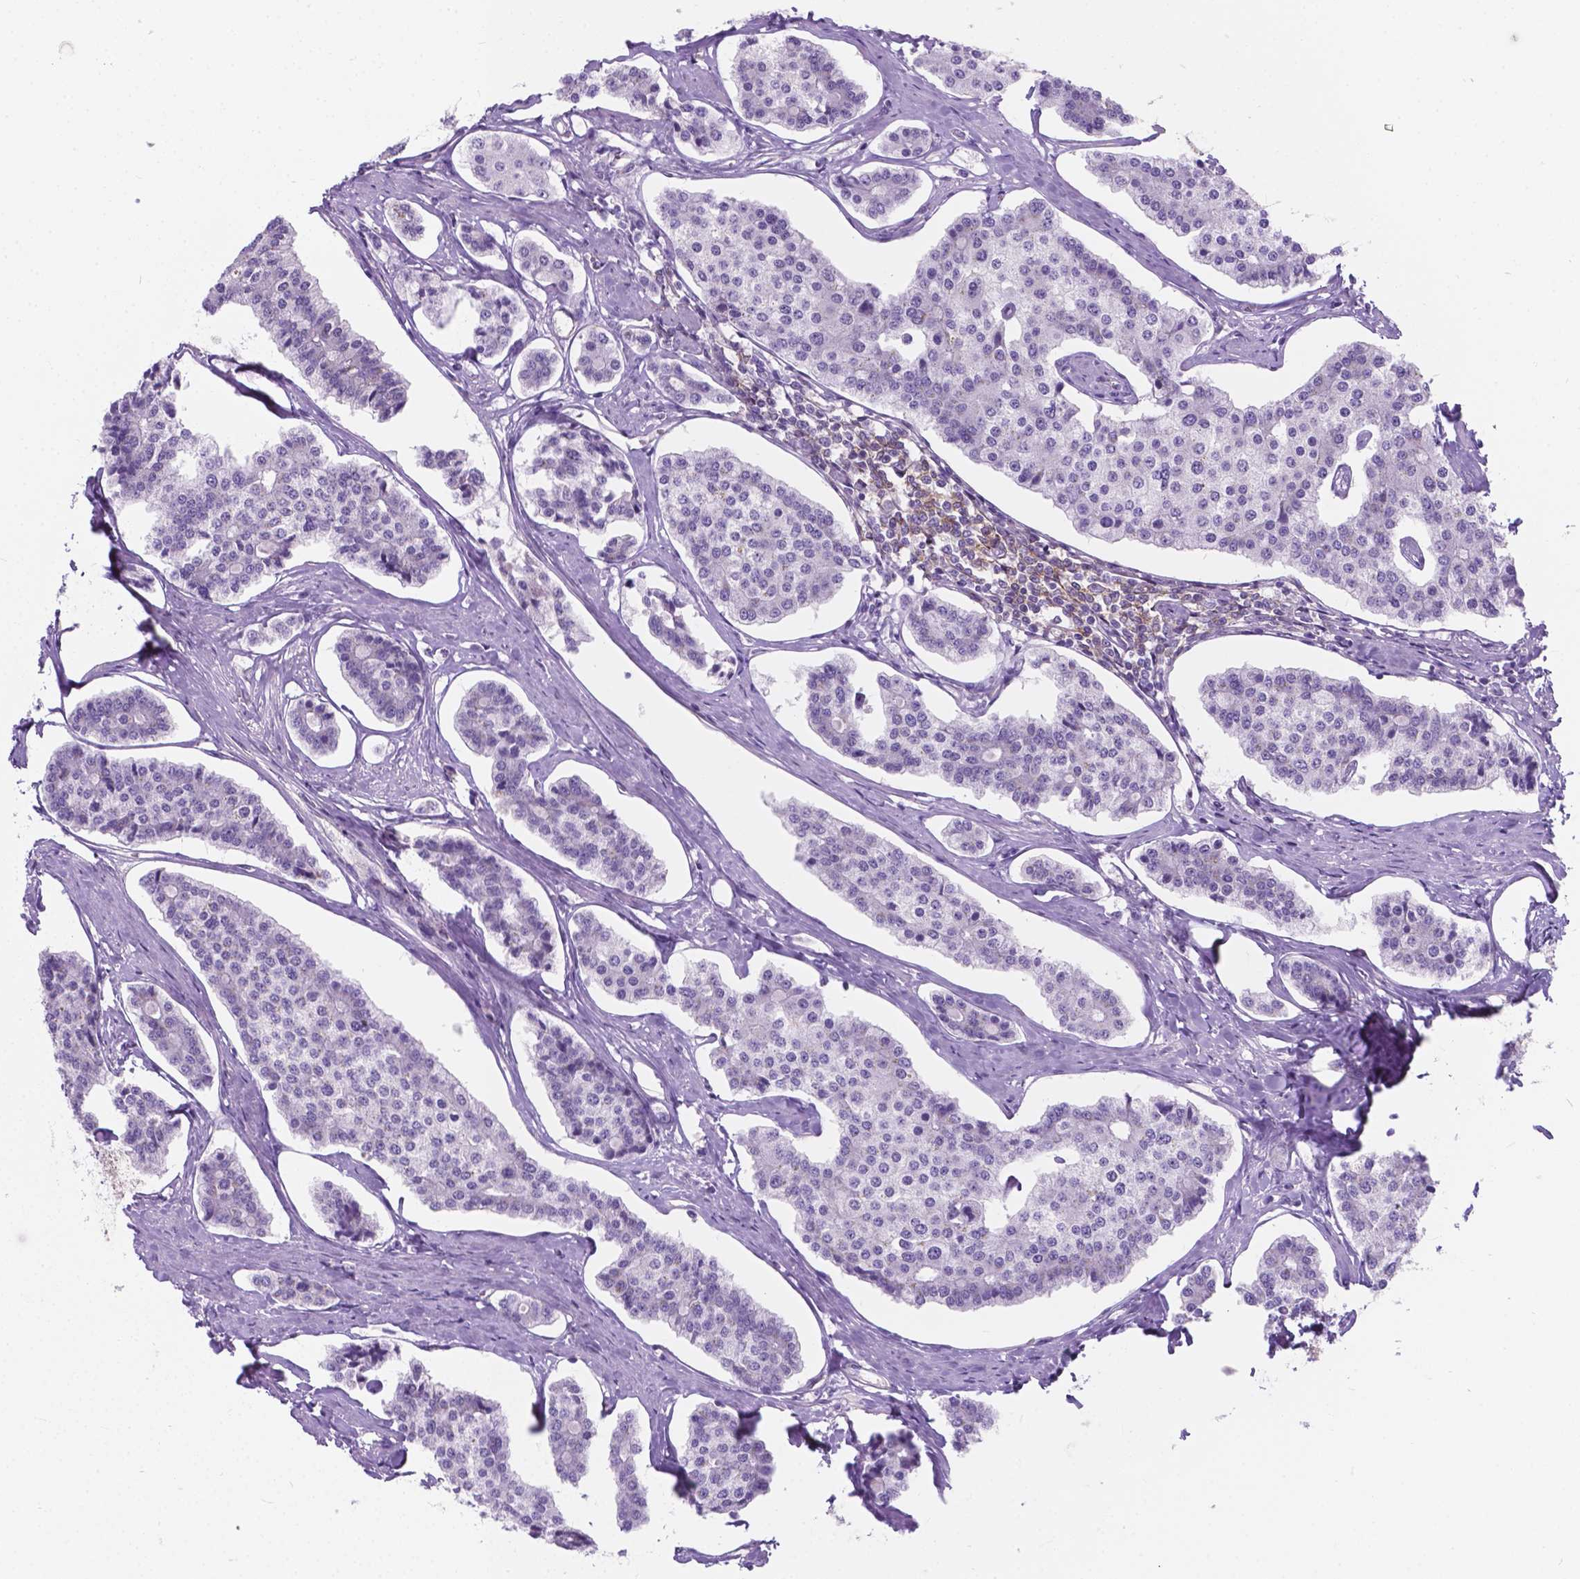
{"staining": {"intensity": "negative", "quantity": "none", "location": "none"}, "tissue": "carcinoid", "cell_type": "Tumor cells", "image_type": "cancer", "snomed": [{"axis": "morphology", "description": "Carcinoid, malignant, NOS"}, {"axis": "topography", "description": "Small intestine"}], "caption": "IHC image of carcinoid stained for a protein (brown), which reveals no expression in tumor cells.", "gene": "KIAA0040", "patient": {"sex": "female", "age": 65}}